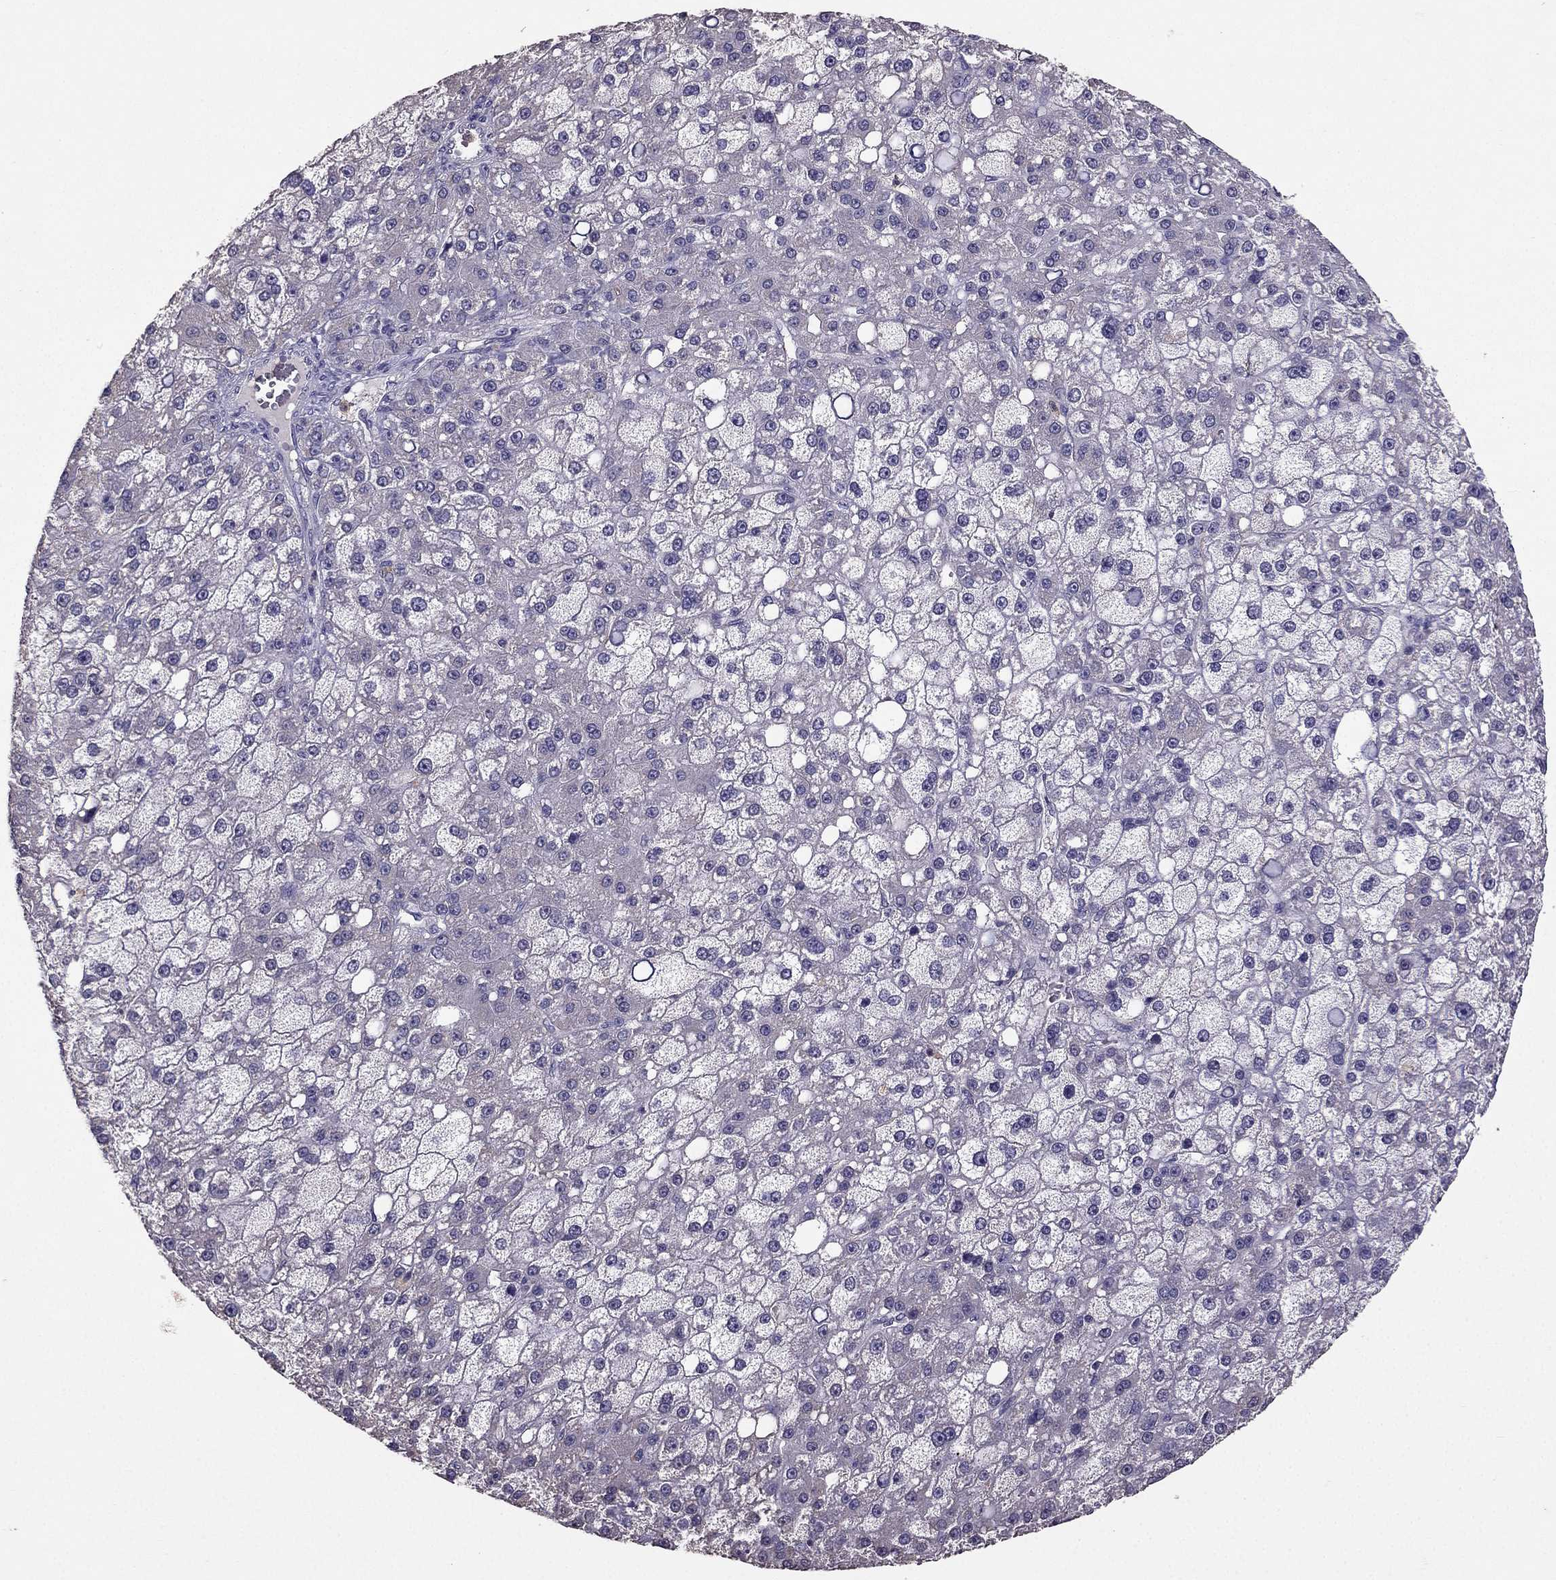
{"staining": {"intensity": "negative", "quantity": "none", "location": "none"}, "tissue": "liver cancer", "cell_type": "Tumor cells", "image_type": "cancer", "snomed": [{"axis": "morphology", "description": "Carcinoma, Hepatocellular, NOS"}, {"axis": "topography", "description": "Liver"}], "caption": "Immunohistochemistry photomicrograph of neoplastic tissue: liver hepatocellular carcinoma stained with DAB (3,3'-diaminobenzidine) reveals no significant protein staining in tumor cells.", "gene": "RFLNB", "patient": {"sex": "male", "age": 67}}